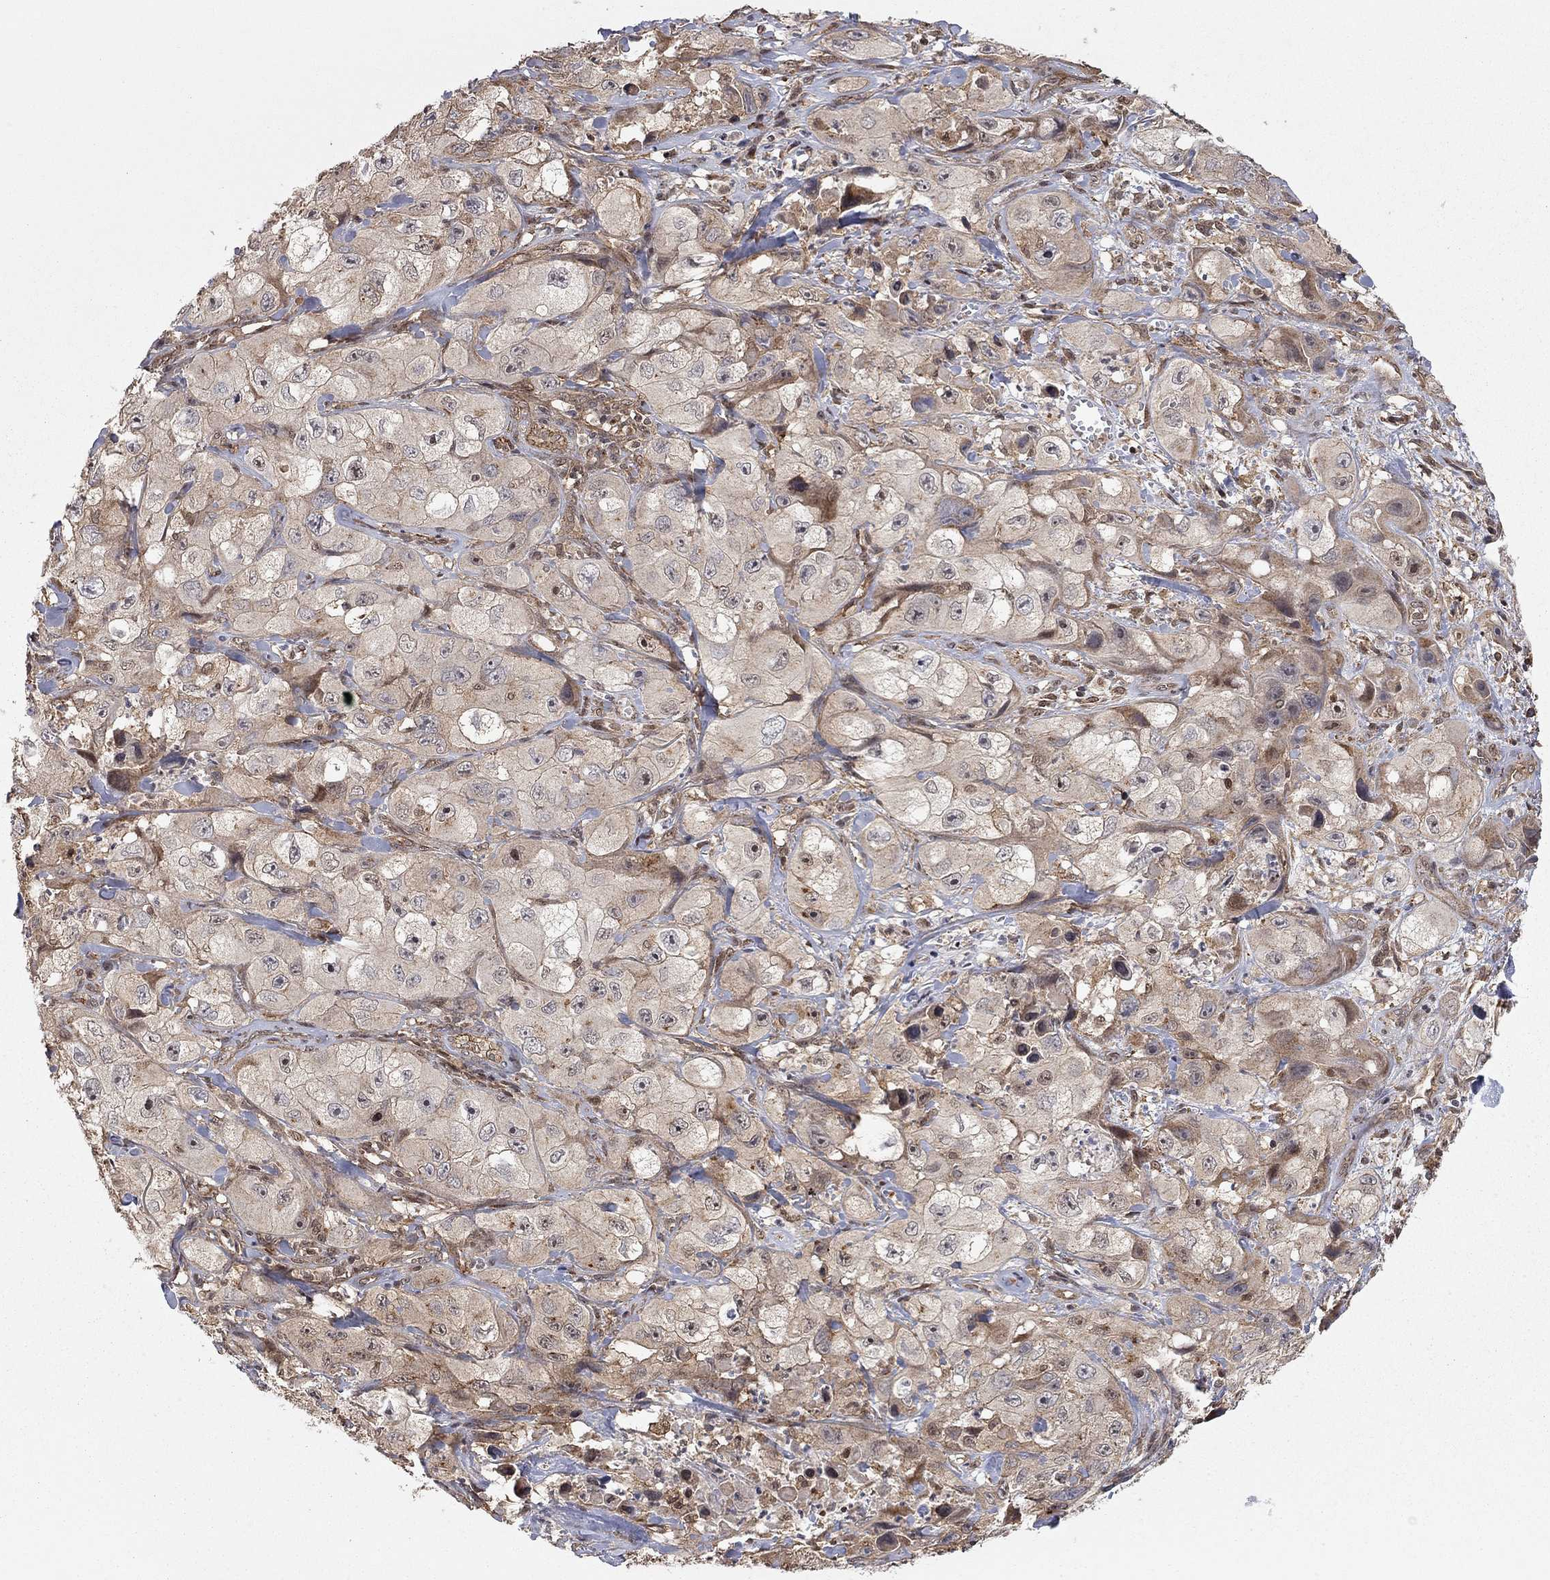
{"staining": {"intensity": "moderate", "quantity": "<25%", "location": "cytoplasmic/membranous"}, "tissue": "skin cancer", "cell_type": "Tumor cells", "image_type": "cancer", "snomed": [{"axis": "morphology", "description": "Squamous cell carcinoma, NOS"}, {"axis": "topography", "description": "Skin"}, {"axis": "topography", "description": "Subcutis"}], "caption": "IHC (DAB (3,3'-diaminobenzidine)) staining of human skin cancer demonstrates moderate cytoplasmic/membranous protein expression in about <25% of tumor cells. Nuclei are stained in blue.", "gene": "TDP1", "patient": {"sex": "male", "age": 73}}